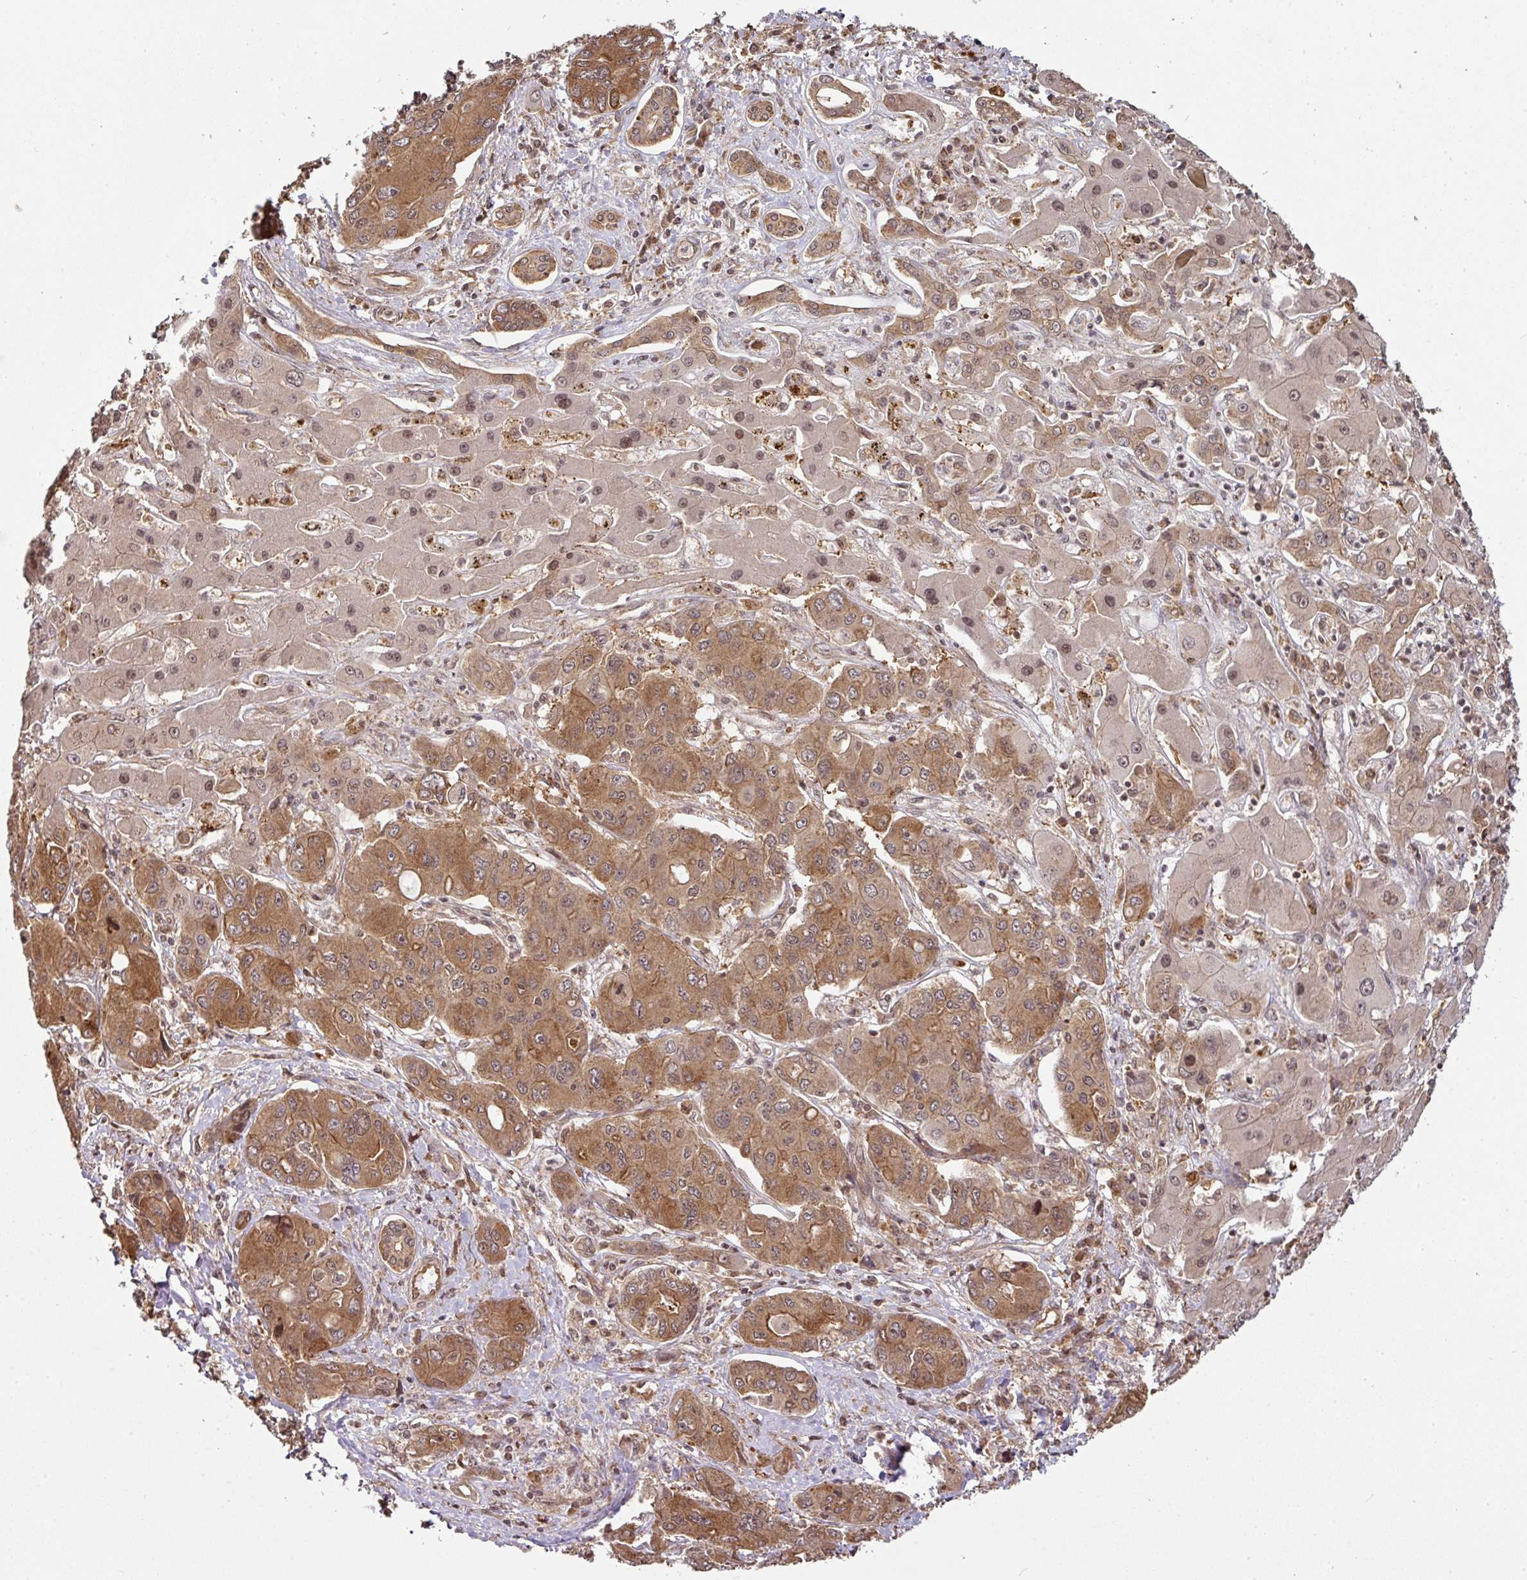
{"staining": {"intensity": "moderate", "quantity": ">75%", "location": "cytoplasmic/membranous,nuclear"}, "tissue": "liver cancer", "cell_type": "Tumor cells", "image_type": "cancer", "snomed": [{"axis": "morphology", "description": "Cholangiocarcinoma"}, {"axis": "topography", "description": "Liver"}], "caption": "Cholangiocarcinoma (liver) stained with a protein marker exhibits moderate staining in tumor cells.", "gene": "ANKRD18A", "patient": {"sex": "male", "age": 67}}